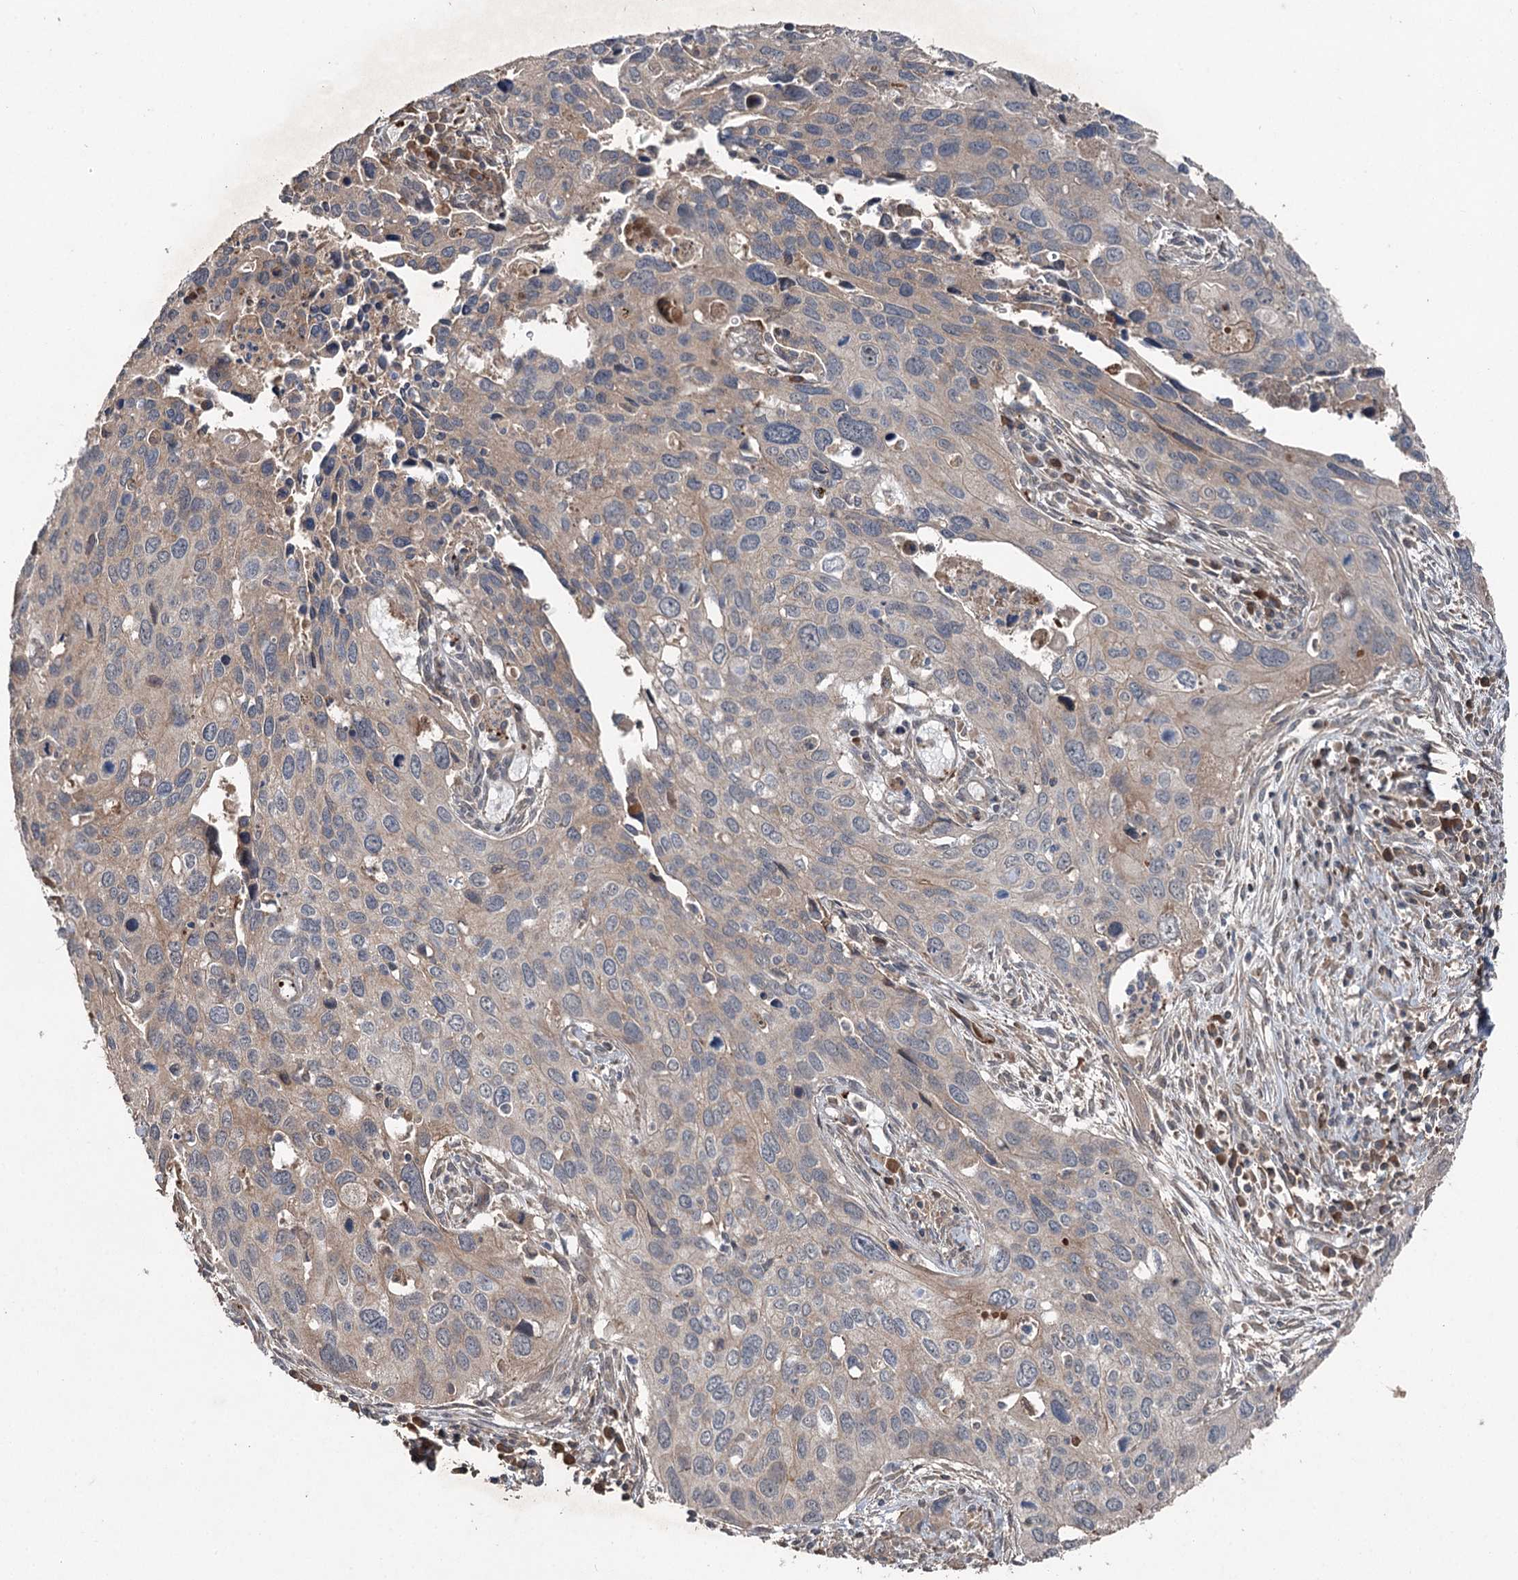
{"staining": {"intensity": "weak", "quantity": "25%-75%", "location": "cytoplasmic/membranous"}, "tissue": "cervical cancer", "cell_type": "Tumor cells", "image_type": "cancer", "snomed": [{"axis": "morphology", "description": "Squamous cell carcinoma, NOS"}, {"axis": "topography", "description": "Cervix"}], "caption": "Human squamous cell carcinoma (cervical) stained with a brown dye demonstrates weak cytoplasmic/membranous positive expression in approximately 25%-75% of tumor cells.", "gene": "MAPK8IP2", "patient": {"sex": "female", "age": 55}}